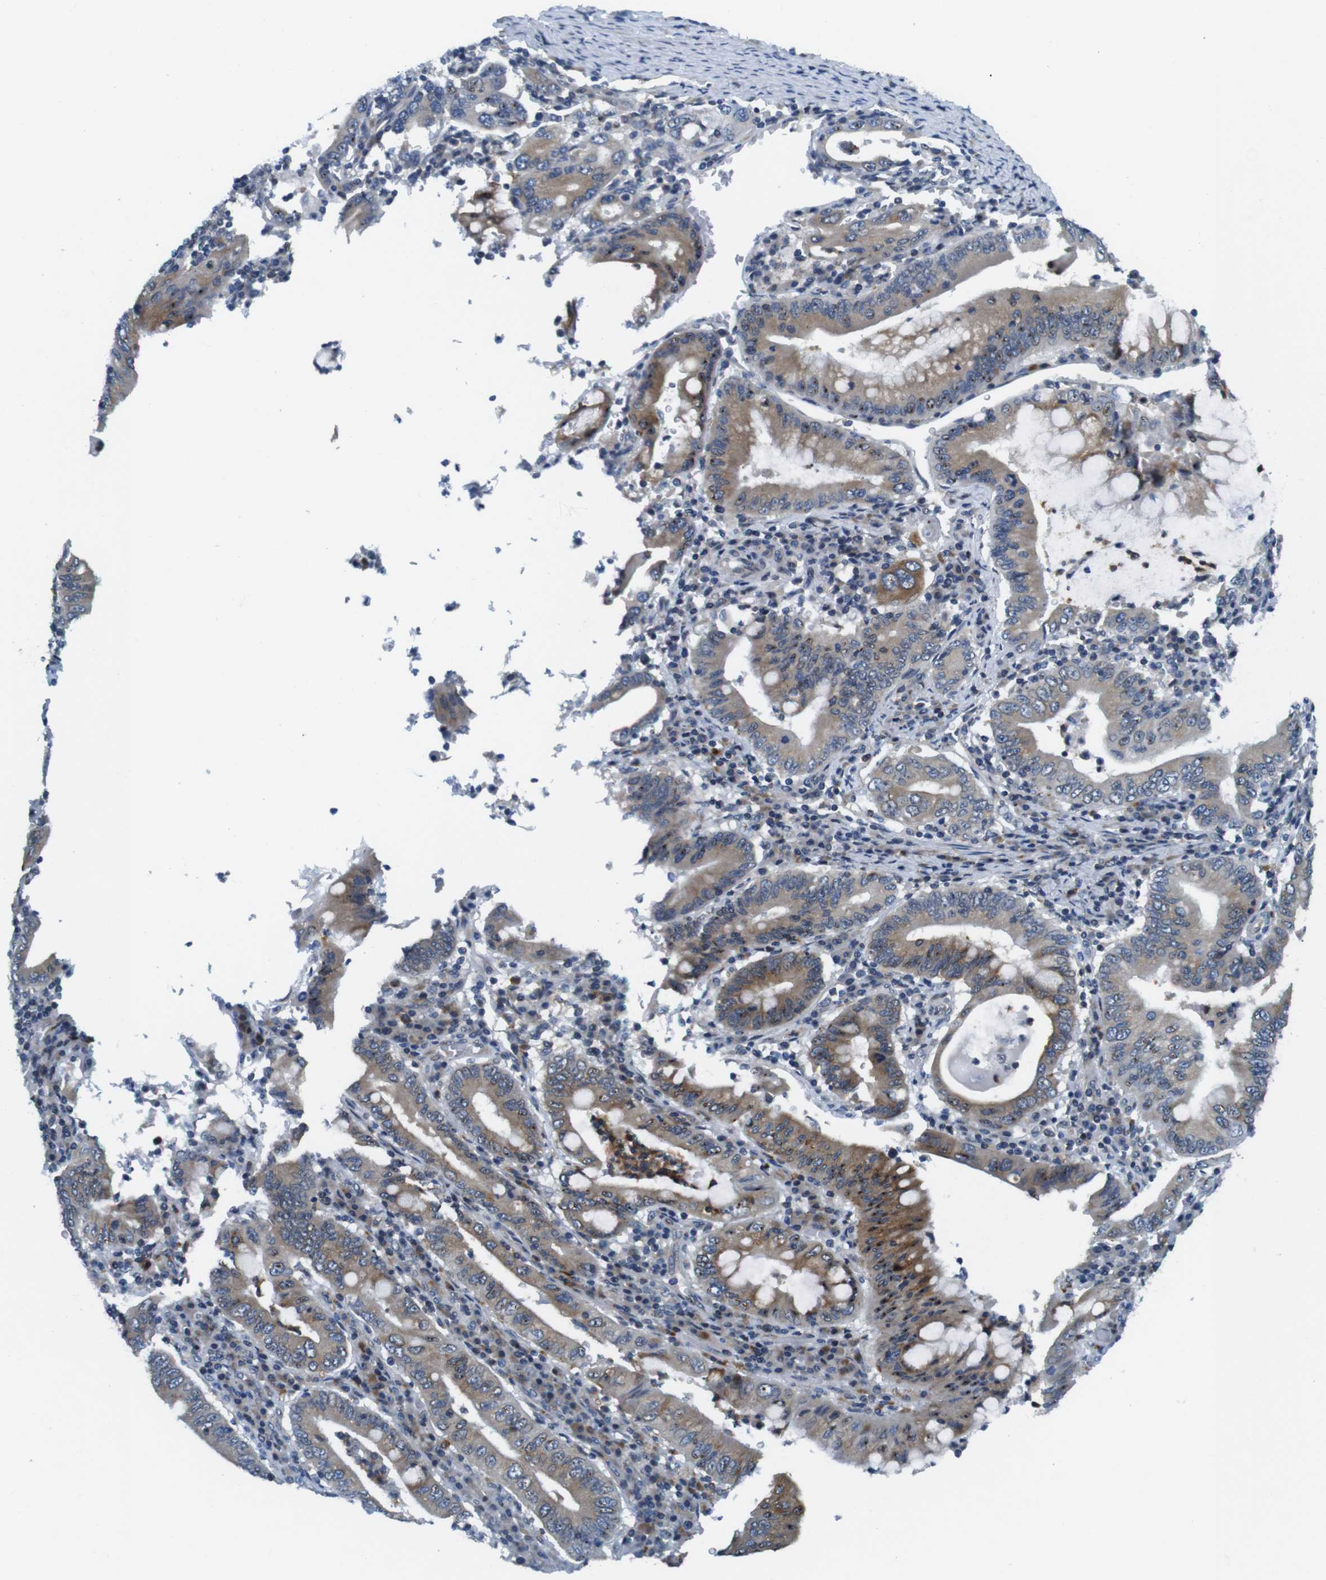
{"staining": {"intensity": "moderate", "quantity": "25%-75%", "location": "cytoplasmic/membranous"}, "tissue": "stomach cancer", "cell_type": "Tumor cells", "image_type": "cancer", "snomed": [{"axis": "morphology", "description": "Normal tissue, NOS"}, {"axis": "morphology", "description": "Adenocarcinoma, NOS"}, {"axis": "topography", "description": "Esophagus"}, {"axis": "topography", "description": "Stomach, upper"}, {"axis": "topography", "description": "Peripheral nerve tissue"}], "caption": "Protein staining of stomach cancer tissue exhibits moderate cytoplasmic/membranous positivity in approximately 25%-75% of tumor cells.", "gene": "ZDHHC3", "patient": {"sex": "male", "age": 62}}